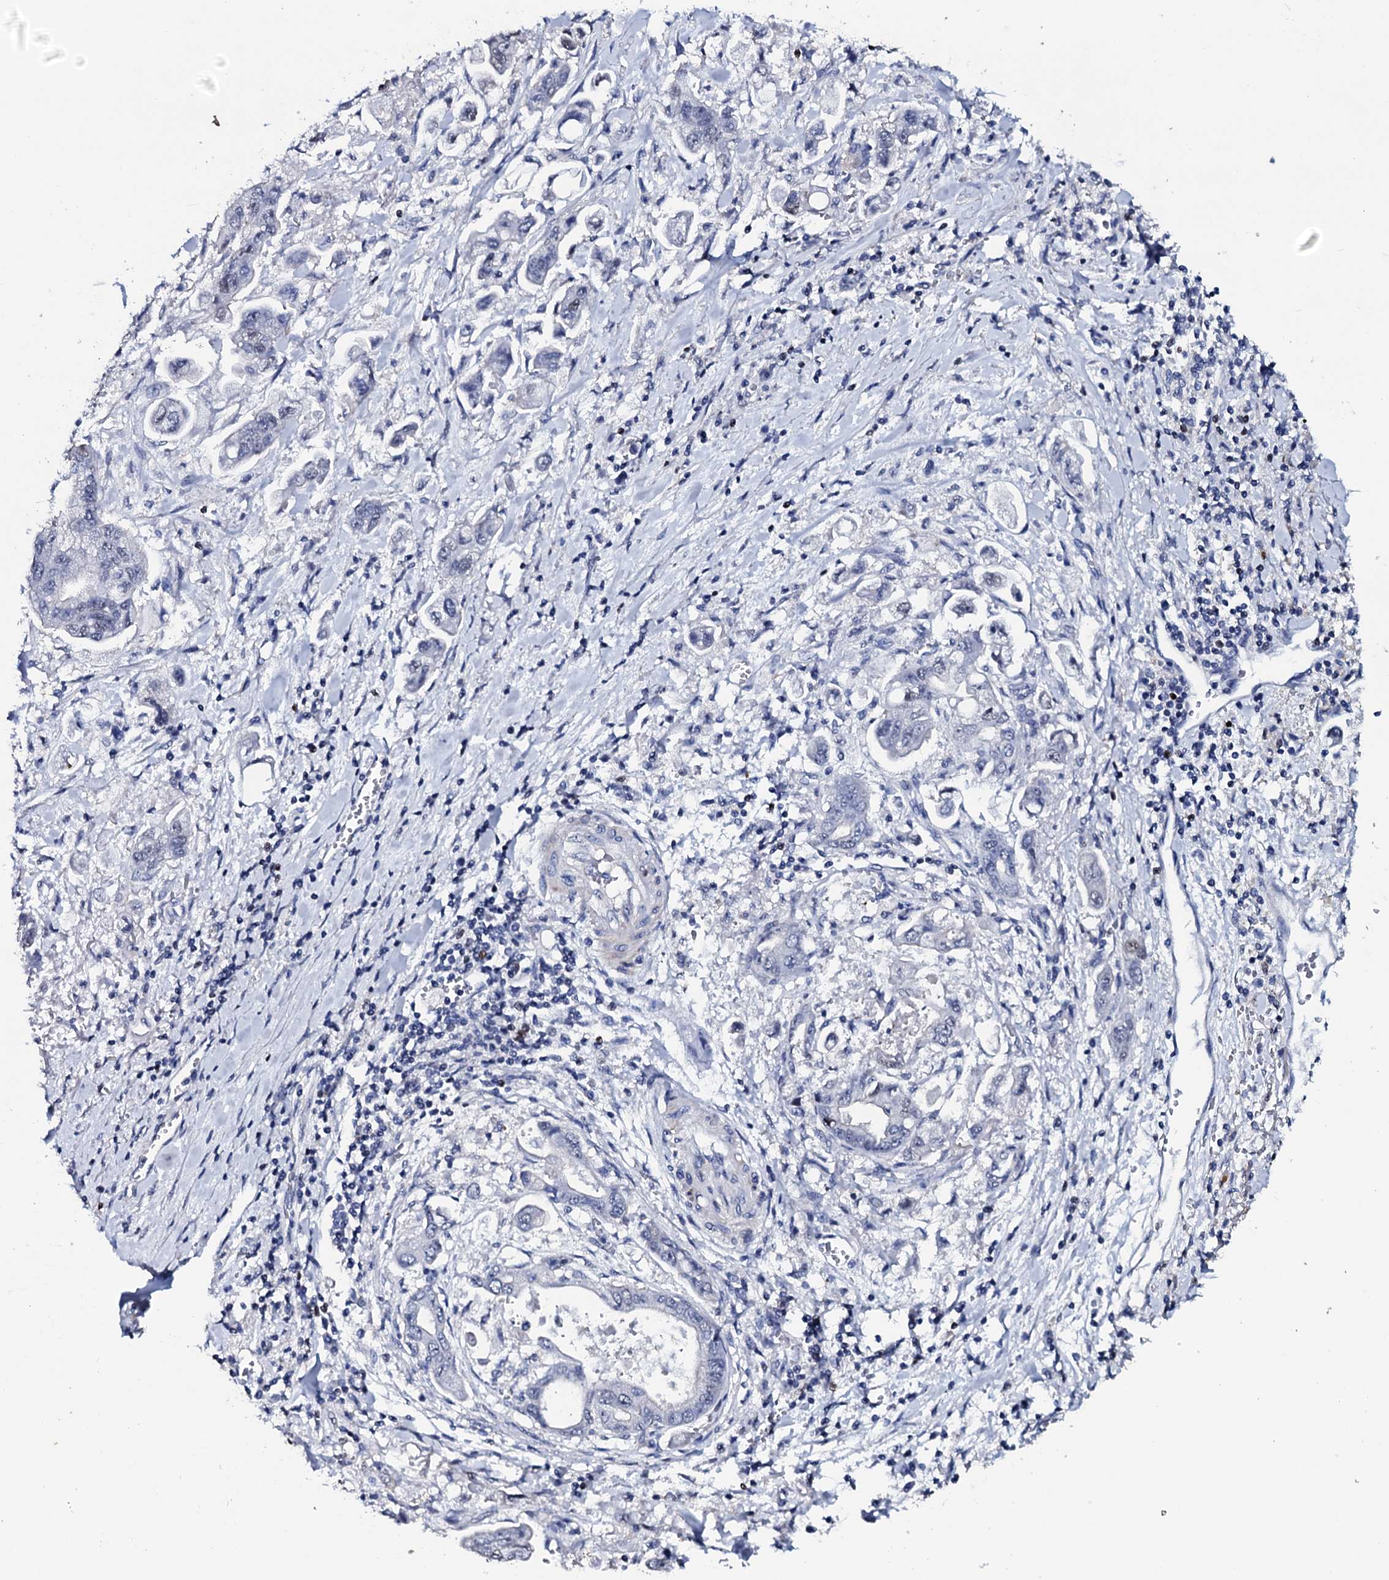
{"staining": {"intensity": "negative", "quantity": "none", "location": "none"}, "tissue": "stomach cancer", "cell_type": "Tumor cells", "image_type": "cancer", "snomed": [{"axis": "morphology", "description": "Adenocarcinoma, NOS"}, {"axis": "topography", "description": "Stomach"}], "caption": "Micrograph shows no significant protein staining in tumor cells of stomach cancer.", "gene": "NPM2", "patient": {"sex": "male", "age": 62}}